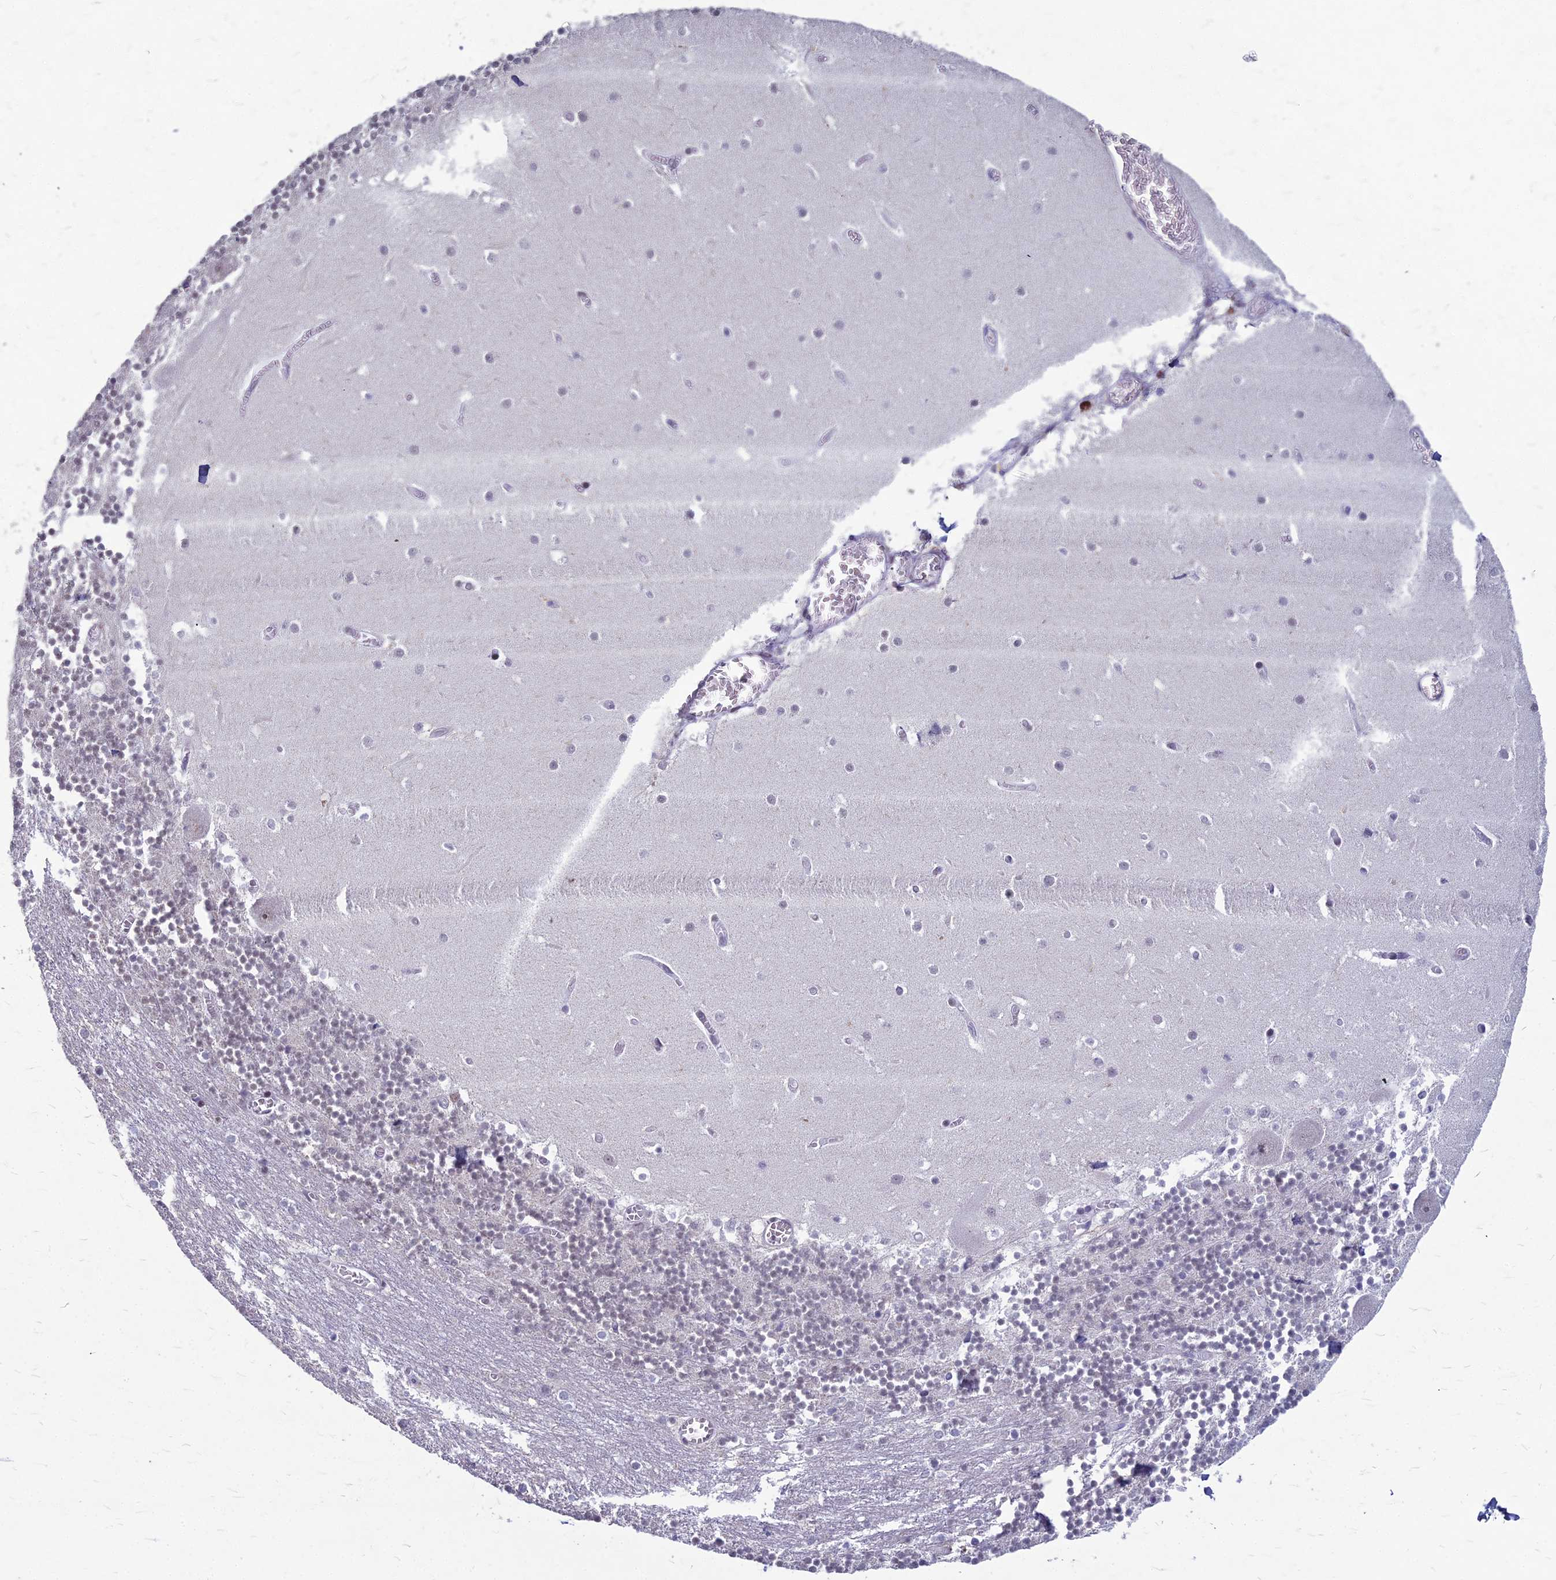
{"staining": {"intensity": "weak", "quantity": "<25%", "location": "nuclear"}, "tissue": "cerebellum", "cell_type": "Cells in granular layer", "image_type": "normal", "snomed": [{"axis": "morphology", "description": "Normal tissue, NOS"}, {"axis": "topography", "description": "Cerebellum"}], "caption": "Histopathology image shows no significant protein positivity in cells in granular layer of normal cerebellum.", "gene": "KAT7", "patient": {"sex": "female", "age": 28}}